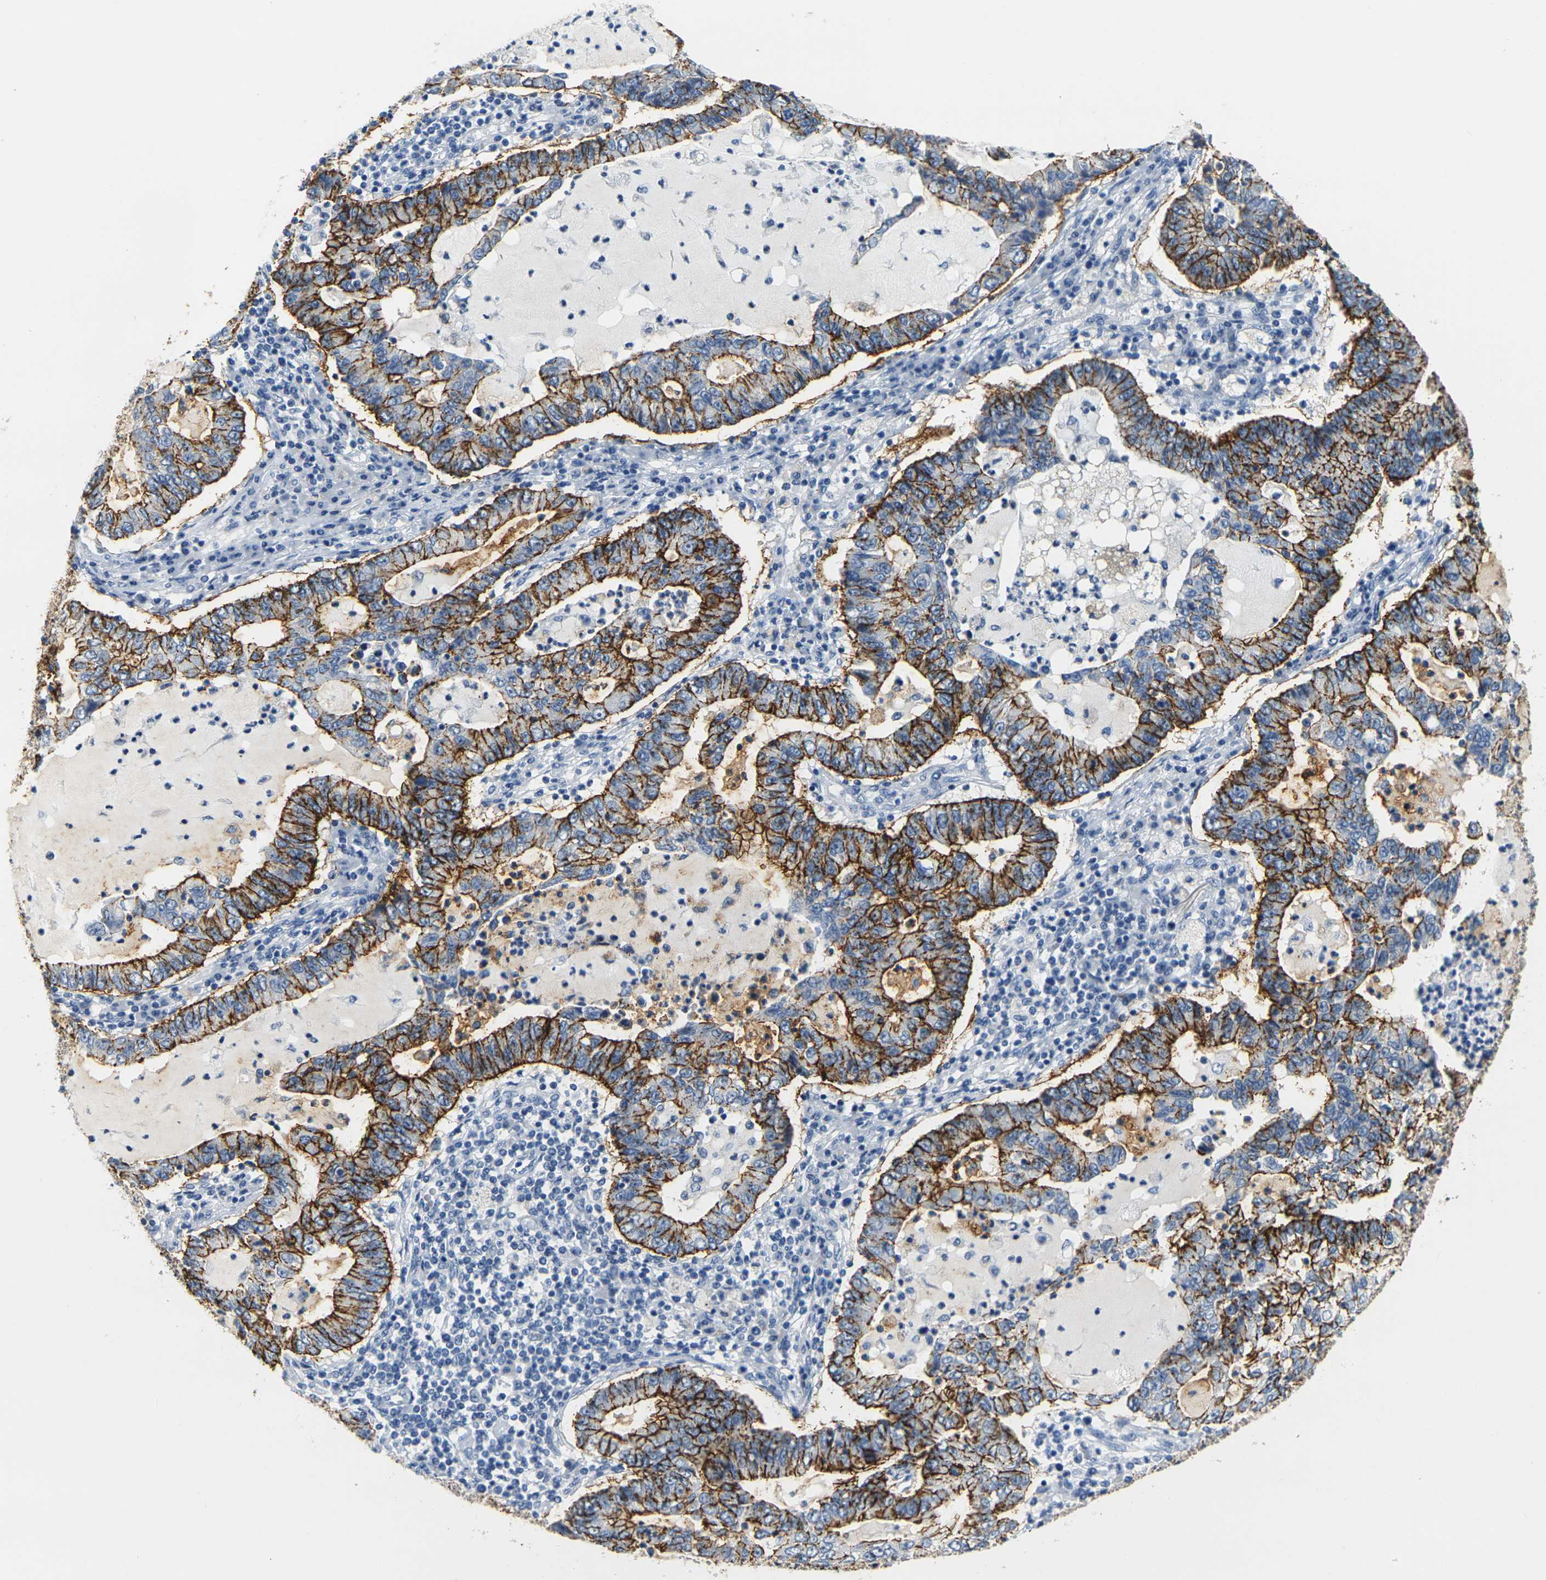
{"staining": {"intensity": "strong", "quantity": "25%-75%", "location": "cytoplasmic/membranous"}, "tissue": "lung cancer", "cell_type": "Tumor cells", "image_type": "cancer", "snomed": [{"axis": "morphology", "description": "Adenocarcinoma, NOS"}, {"axis": "topography", "description": "Lung"}], "caption": "Immunohistochemistry (IHC) of human adenocarcinoma (lung) reveals high levels of strong cytoplasmic/membranous expression in about 25%-75% of tumor cells.", "gene": "CLDN7", "patient": {"sex": "female", "age": 51}}